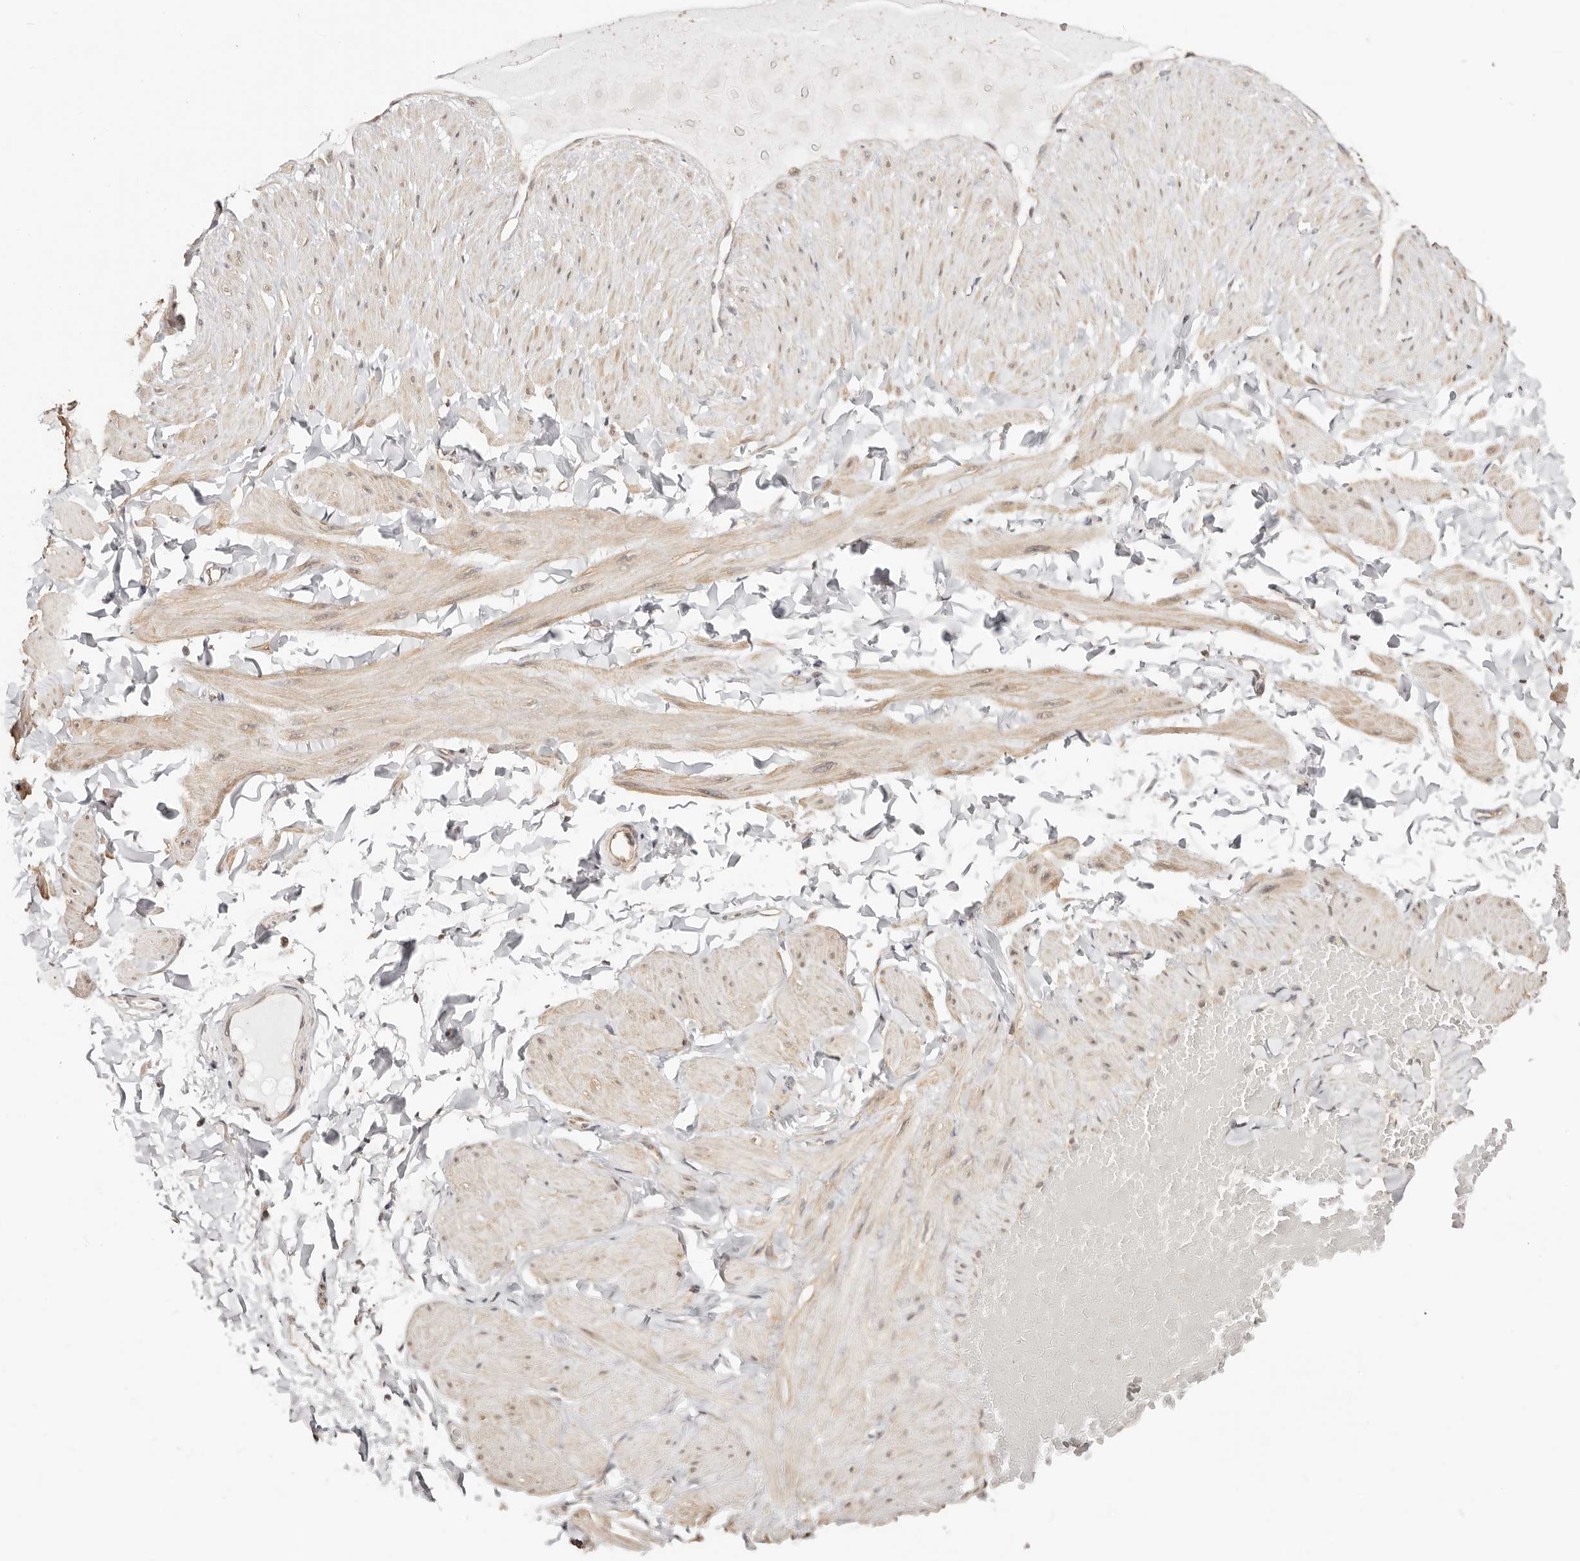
{"staining": {"intensity": "negative", "quantity": "none", "location": "none"}, "tissue": "adipose tissue", "cell_type": "Adipocytes", "image_type": "normal", "snomed": [{"axis": "morphology", "description": "Normal tissue, NOS"}, {"axis": "topography", "description": "Adipose tissue"}, {"axis": "topography", "description": "Vascular tissue"}, {"axis": "topography", "description": "Peripheral nerve tissue"}], "caption": "Adipose tissue was stained to show a protein in brown. There is no significant positivity in adipocytes. (DAB immunohistochemistry, high magnification).", "gene": "CTNNBL1", "patient": {"sex": "male", "age": 25}}